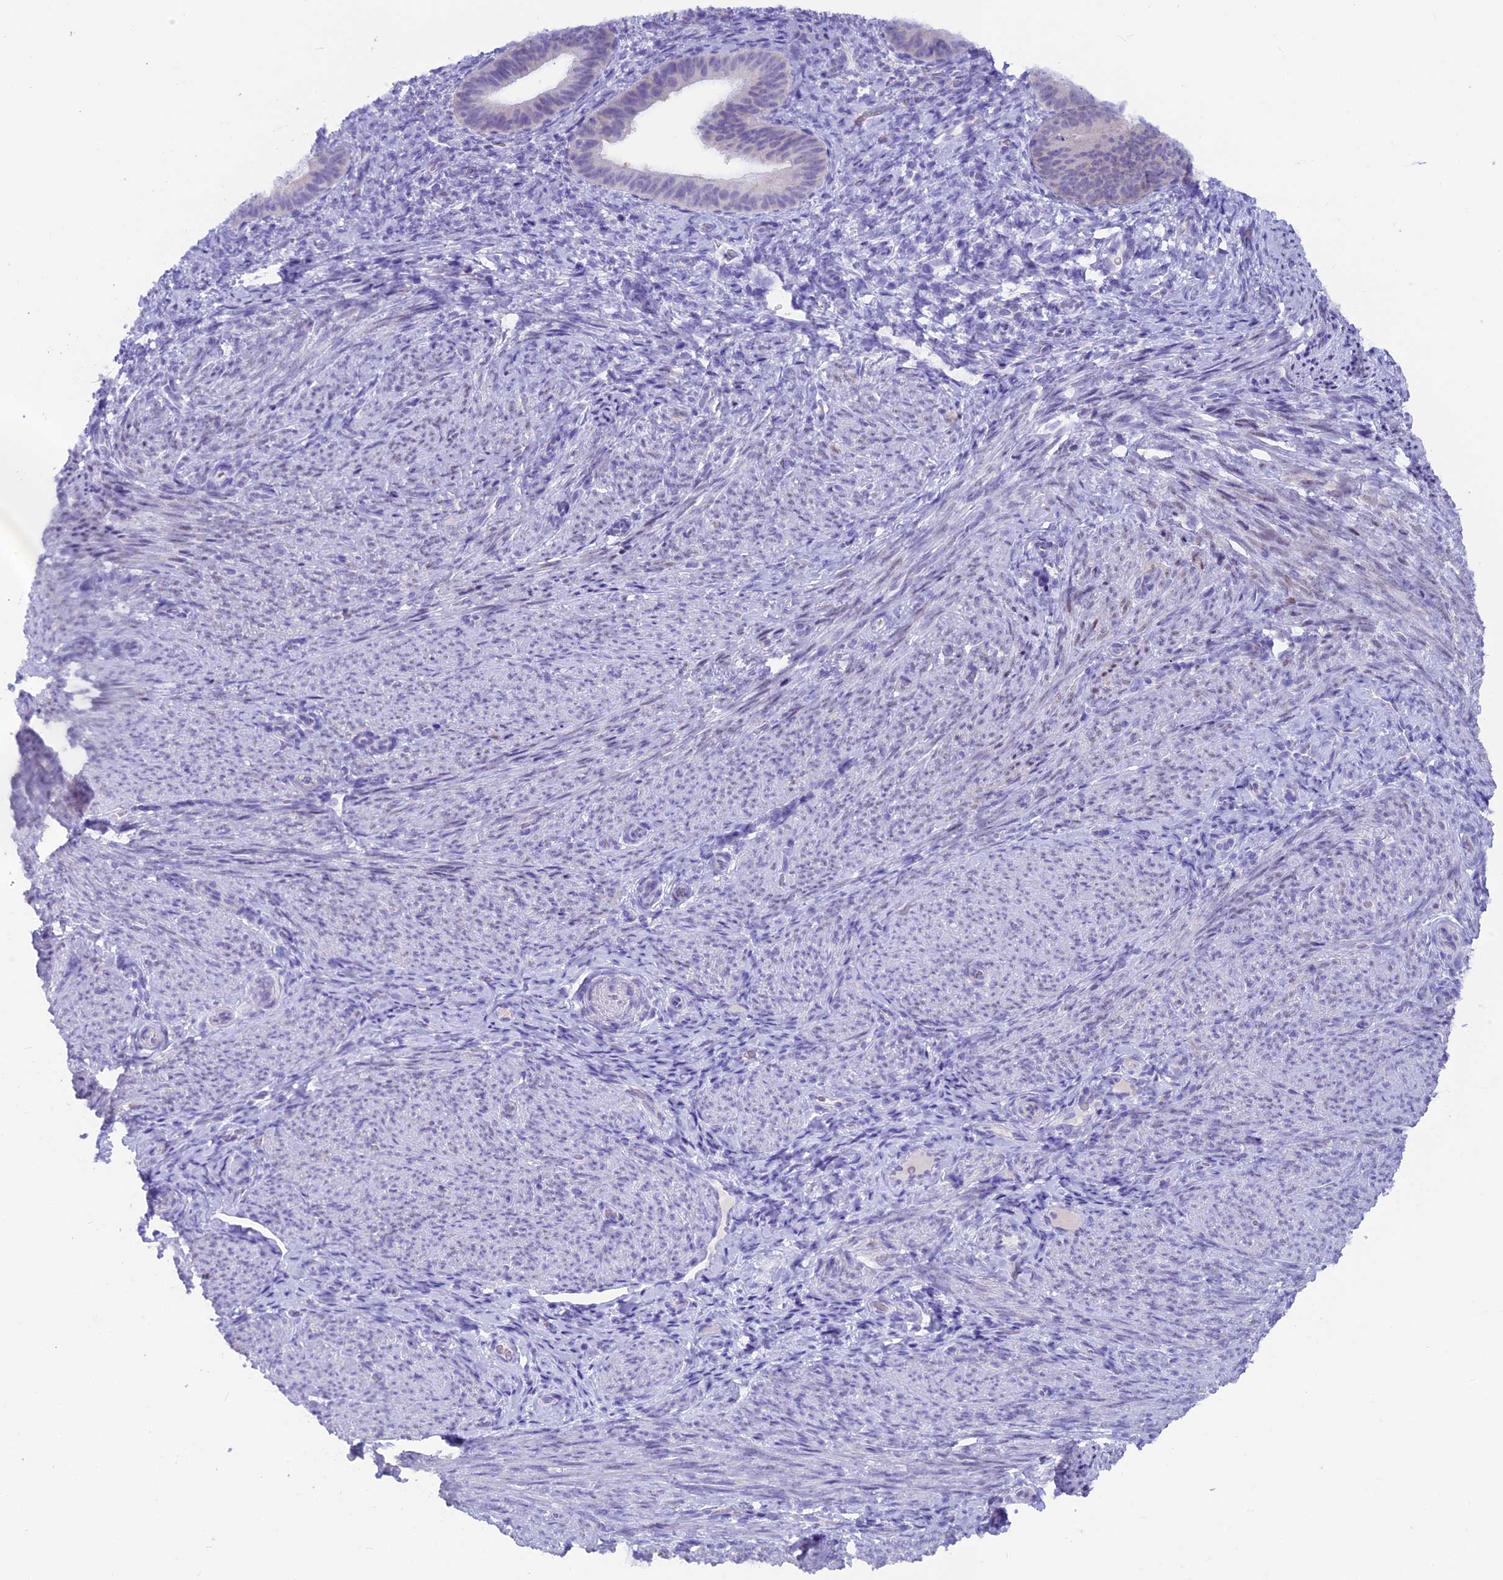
{"staining": {"intensity": "negative", "quantity": "none", "location": "none"}, "tissue": "endometrium", "cell_type": "Cells in endometrial stroma", "image_type": "normal", "snomed": [{"axis": "morphology", "description": "Normal tissue, NOS"}, {"axis": "topography", "description": "Endometrium"}], "caption": "Cells in endometrial stroma show no significant positivity in benign endometrium. (DAB (3,3'-diaminobenzidine) immunohistochemistry with hematoxylin counter stain).", "gene": "SNTN", "patient": {"sex": "female", "age": 65}}